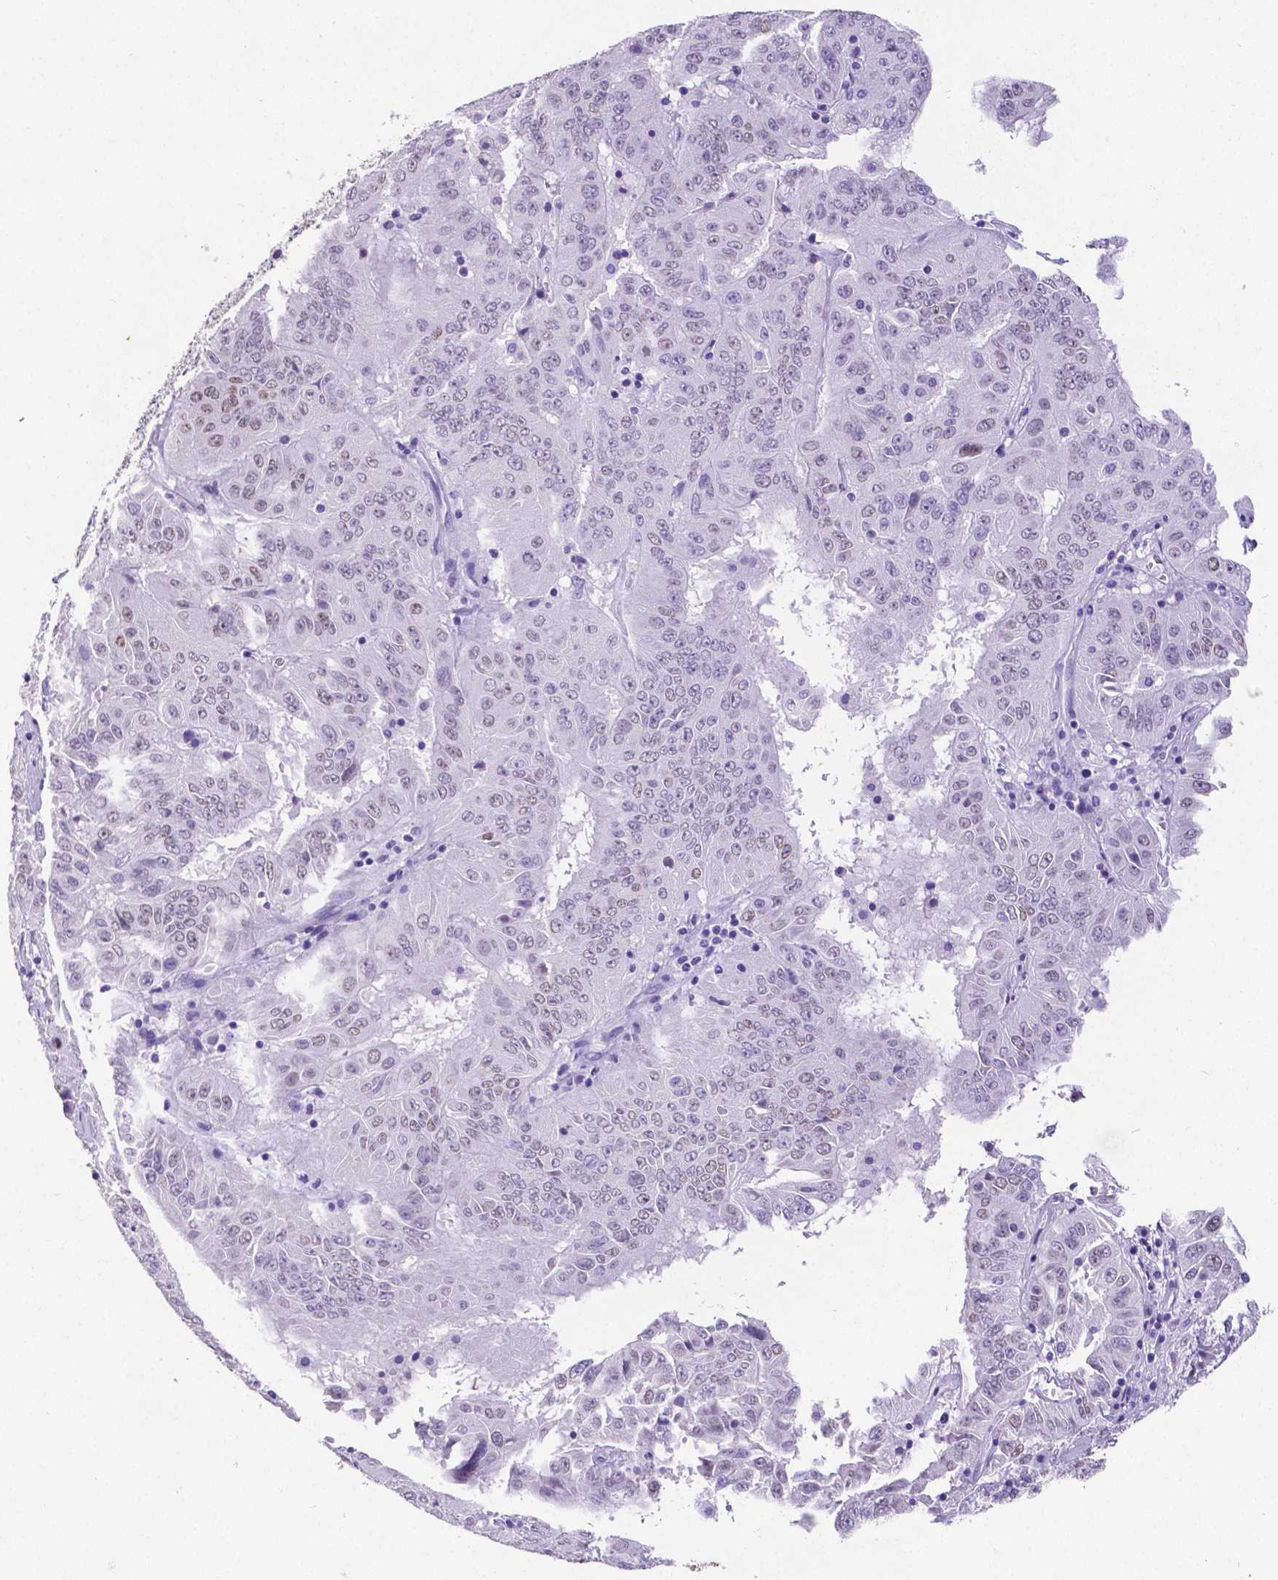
{"staining": {"intensity": "weak", "quantity": "25%-75%", "location": "nuclear"}, "tissue": "pancreatic cancer", "cell_type": "Tumor cells", "image_type": "cancer", "snomed": [{"axis": "morphology", "description": "Adenocarcinoma, NOS"}, {"axis": "topography", "description": "Pancreas"}], "caption": "Weak nuclear staining is identified in about 25%-75% of tumor cells in adenocarcinoma (pancreatic). The protein is shown in brown color, while the nuclei are stained blue.", "gene": "SATB2", "patient": {"sex": "male", "age": 63}}